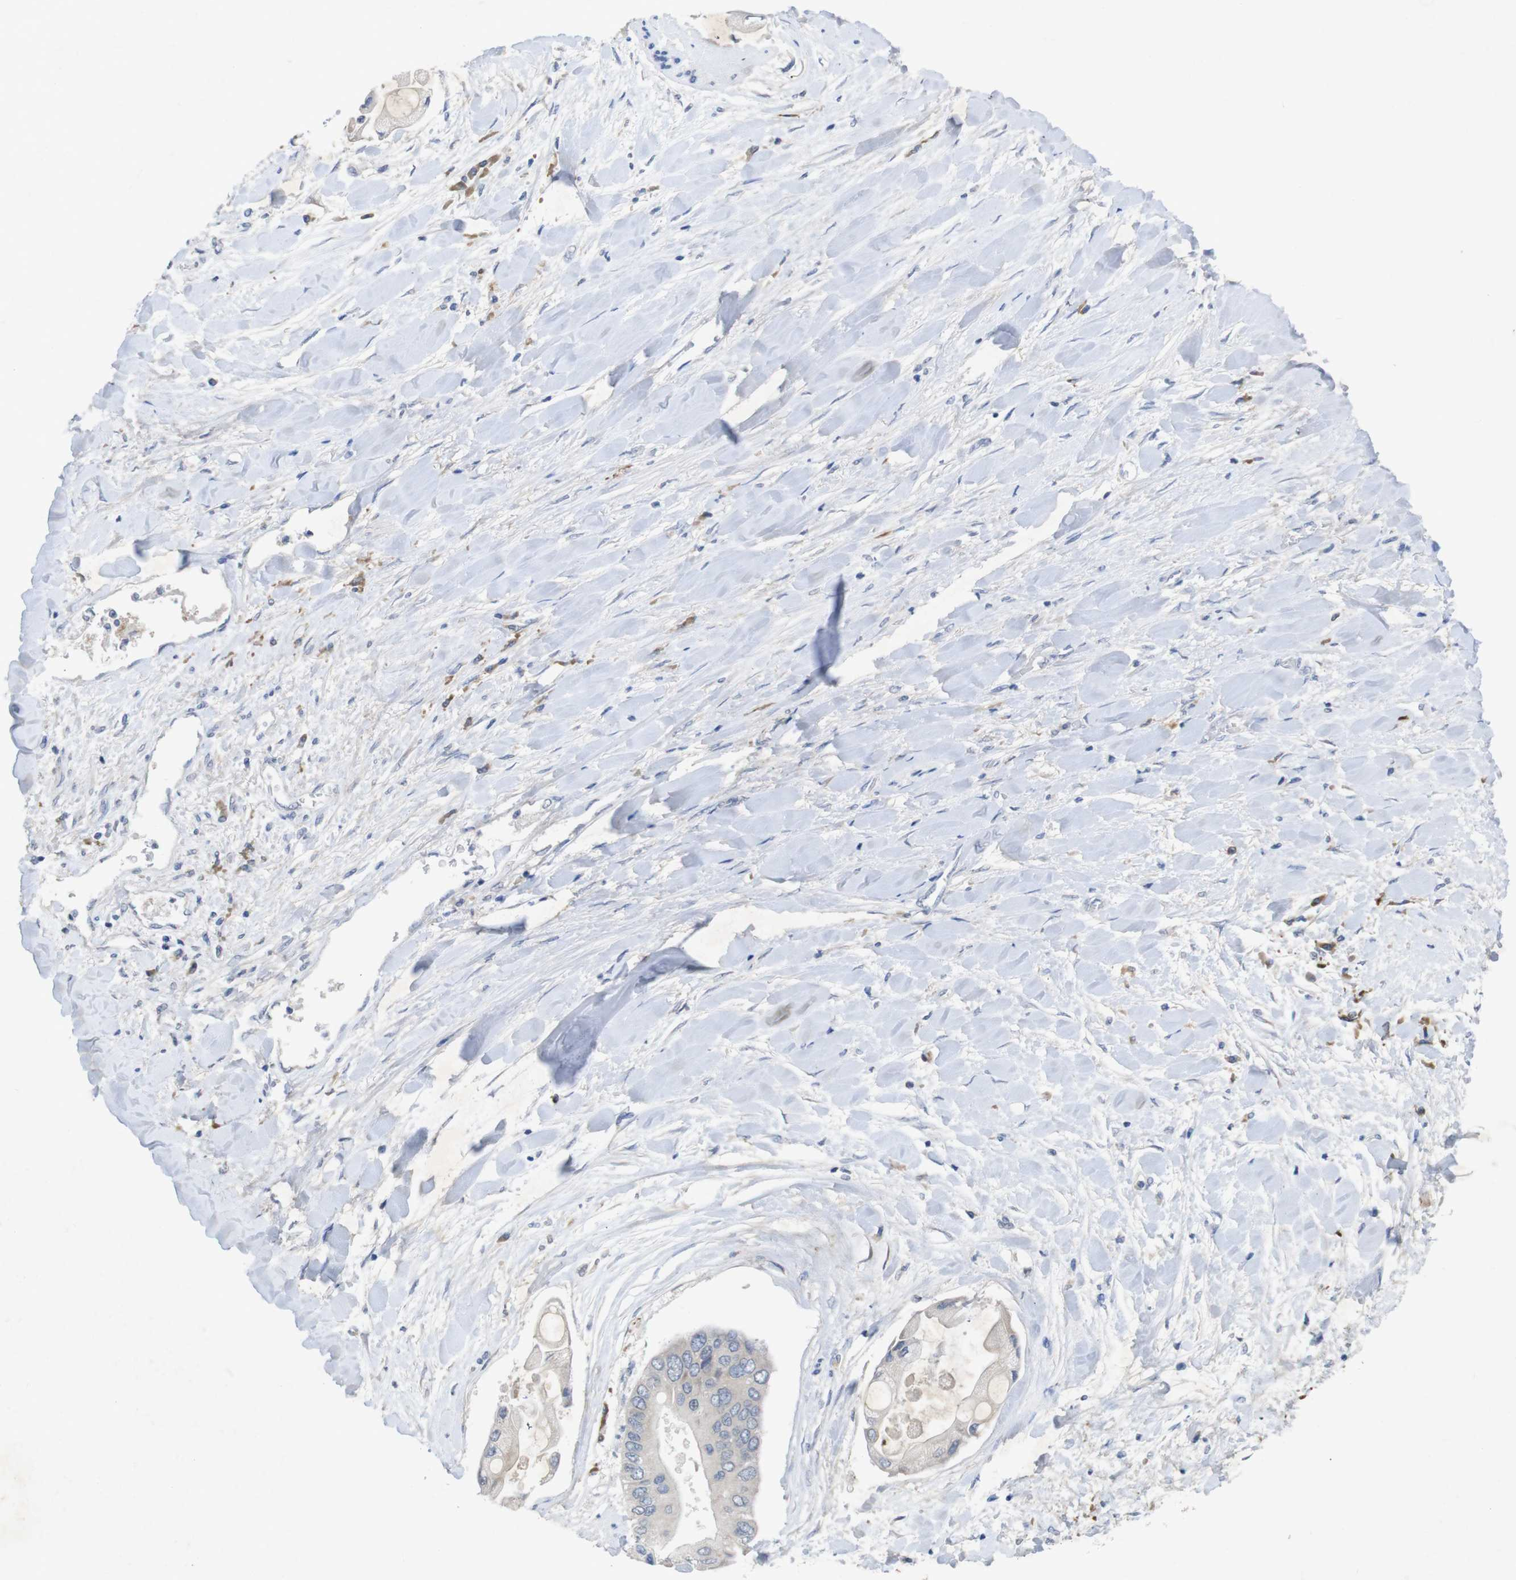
{"staining": {"intensity": "negative", "quantity": "none", "location": "none"}, "tissue": "liver cancer", "cell_type": "Tumor cells", "image_type": "cancer", "snomed": [{"axis": "morphology", "description": "Cholangiocarcinoma"}, {"axis": "topography", "description": "Liver"}], "caption": "An IHC image of liver cancer is shown. There is no staining in tumor cells of liver cancer.", "gene": "BCAR3", "patient": {"sex": "male", "age": 50}}